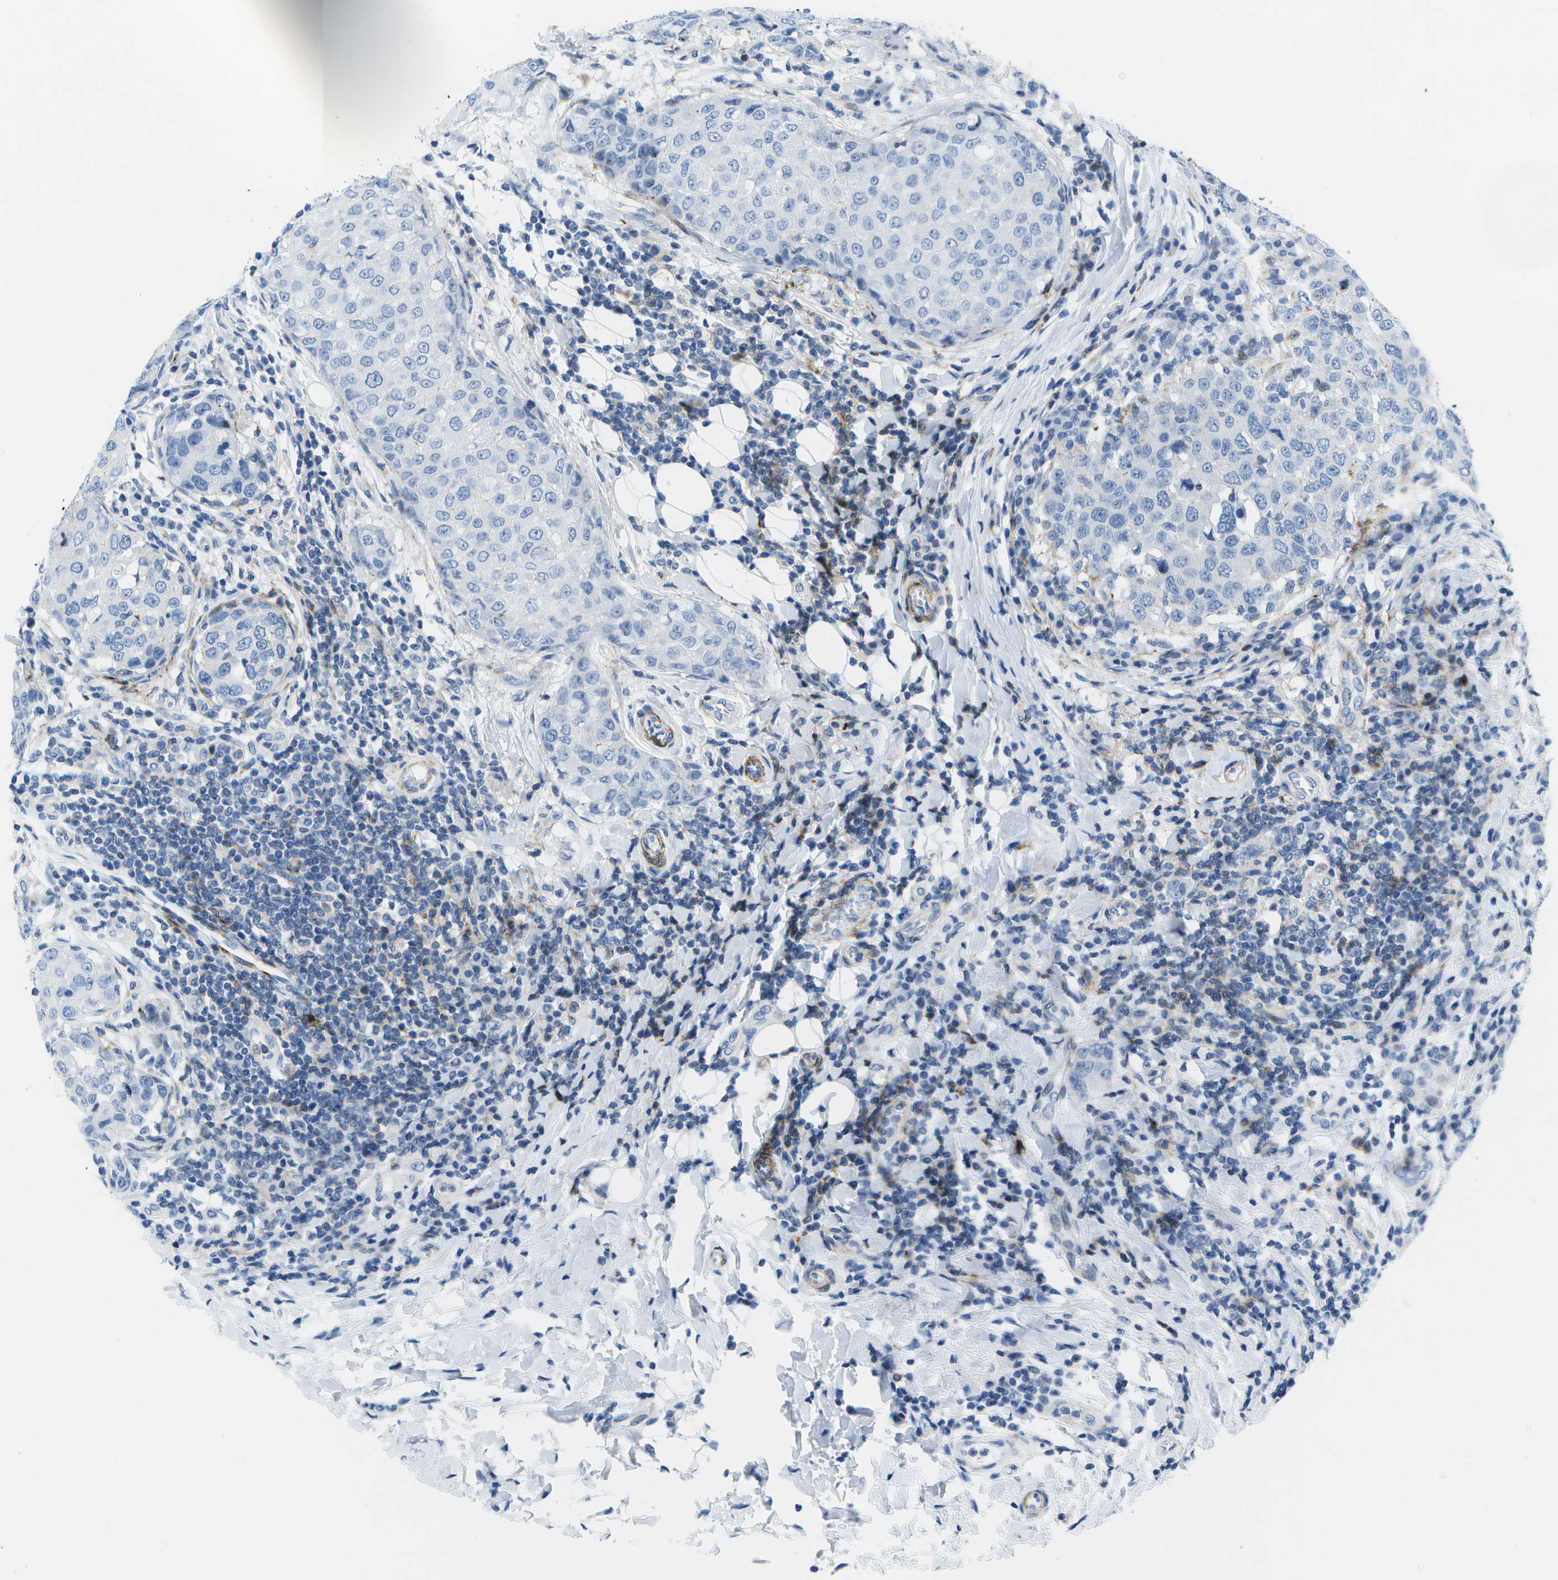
{"staining": {"intensity": "negative", "quantity": "none", "location": "none"}, "tissue": "breast cancer", "cell_type": "Tumor cells", "image_type": "cancer", "snomed": [{"axis": "morphology", "description": "Duct carcinoma"}, {"axis": "topography", "description": "Breast"}], "caption": "Breast cancer was stained to show a protein in brown. There is no significant positivity in tumor cells.", "gene": "ADGRG6", "patient": {"sex": "female", "age": 27}}